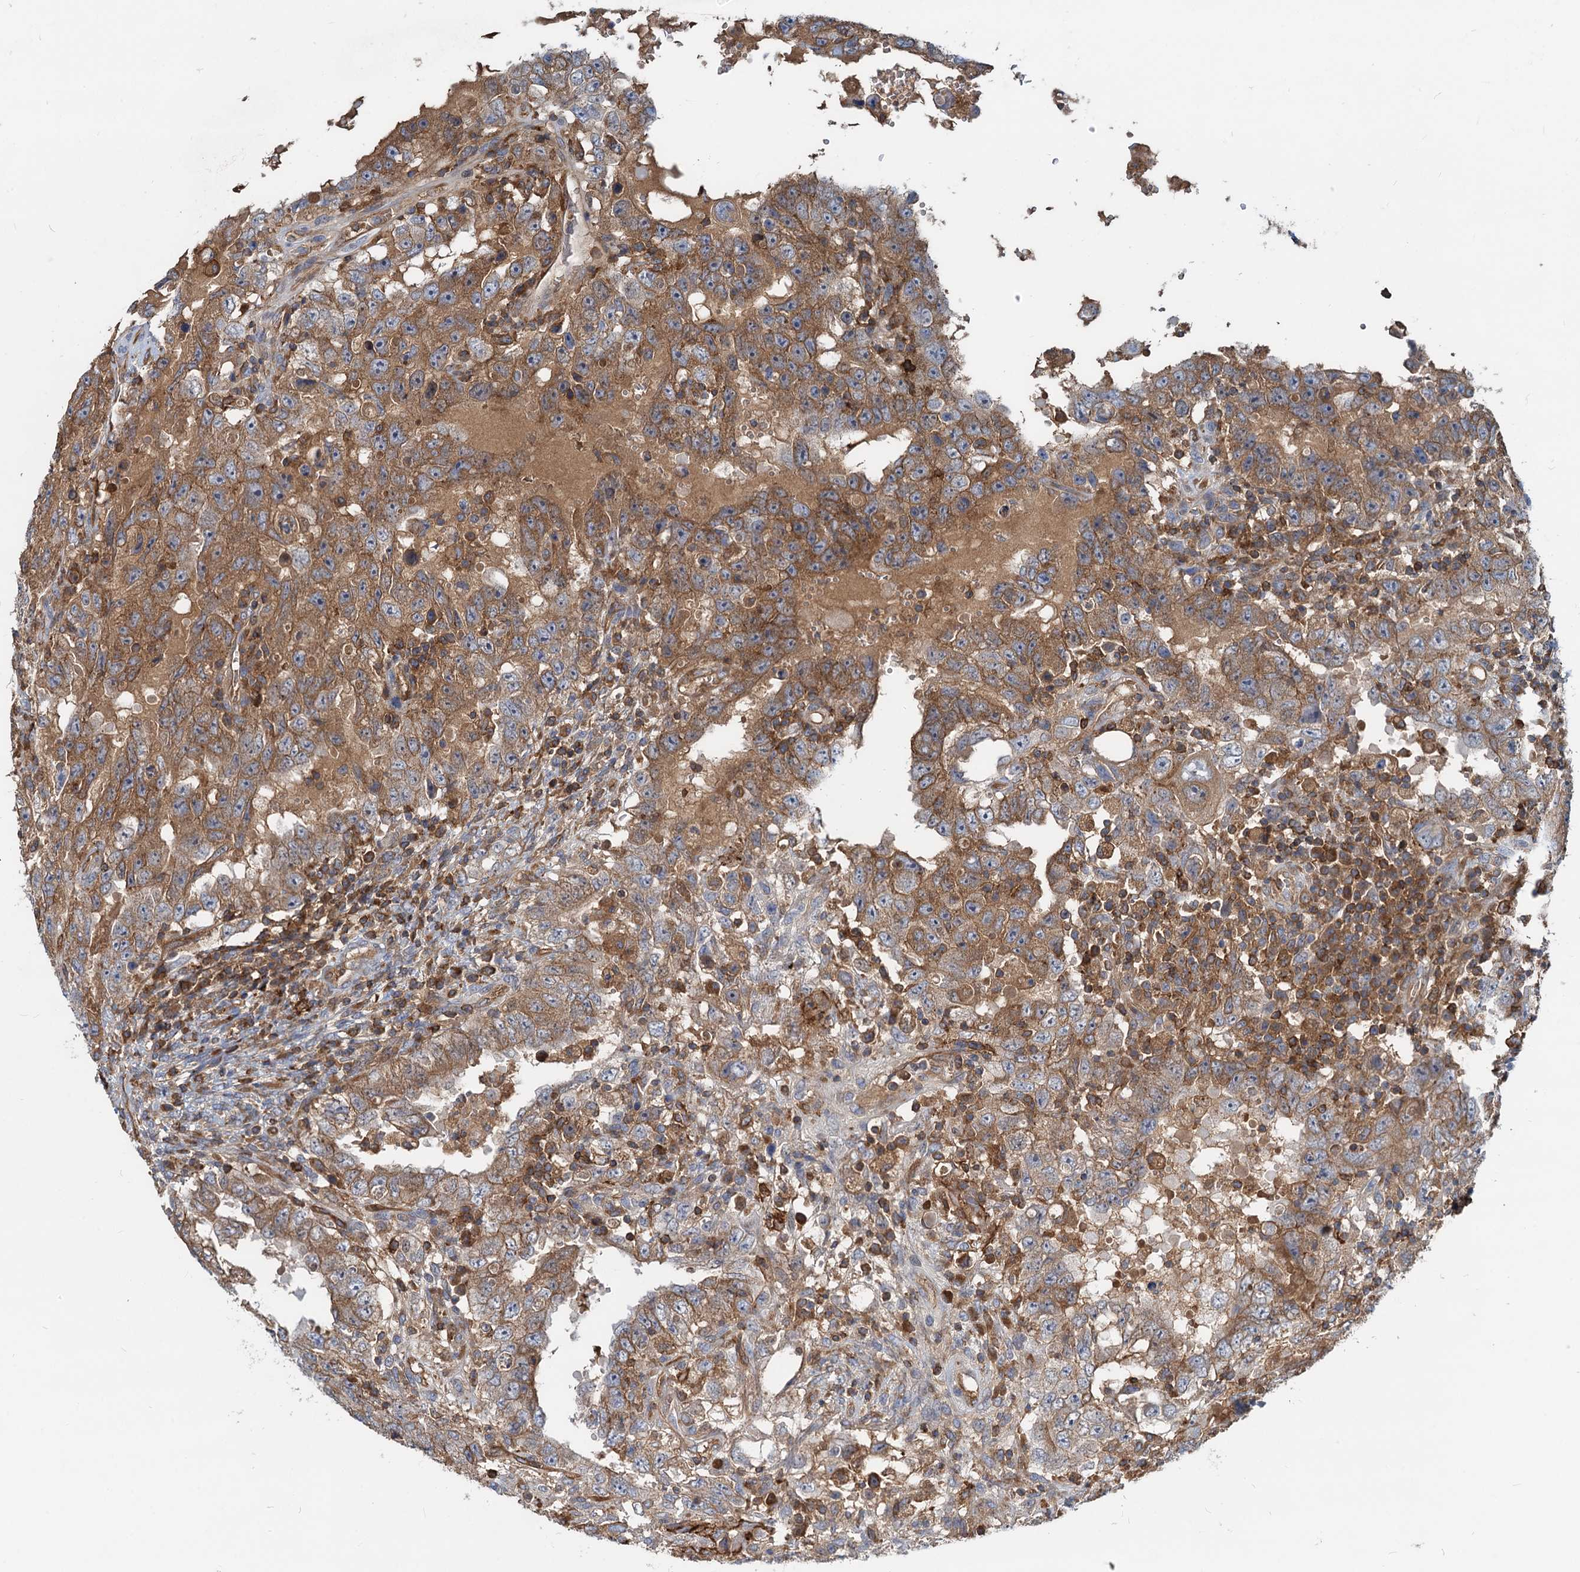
{"staining": {"intensity": "moderate", "quantity": ">75%", "location": "cytoplasmic/membranous"}, "tissue": "testis cancer", "cell_type": "Tumor cells", "image_type": "cancer", "snomed": [{"axis": "morphology", "description": "Carcinoma, Embryonal, NOS"}, {"axis": "topography", "description": "Testis"}], "caption": "Human embryonal carcinoma (testis) stained with a protein marker displays moderate staining in tumor cells.", "gene": "LNX2", "patient": {"sex": "male", "age": 26}}